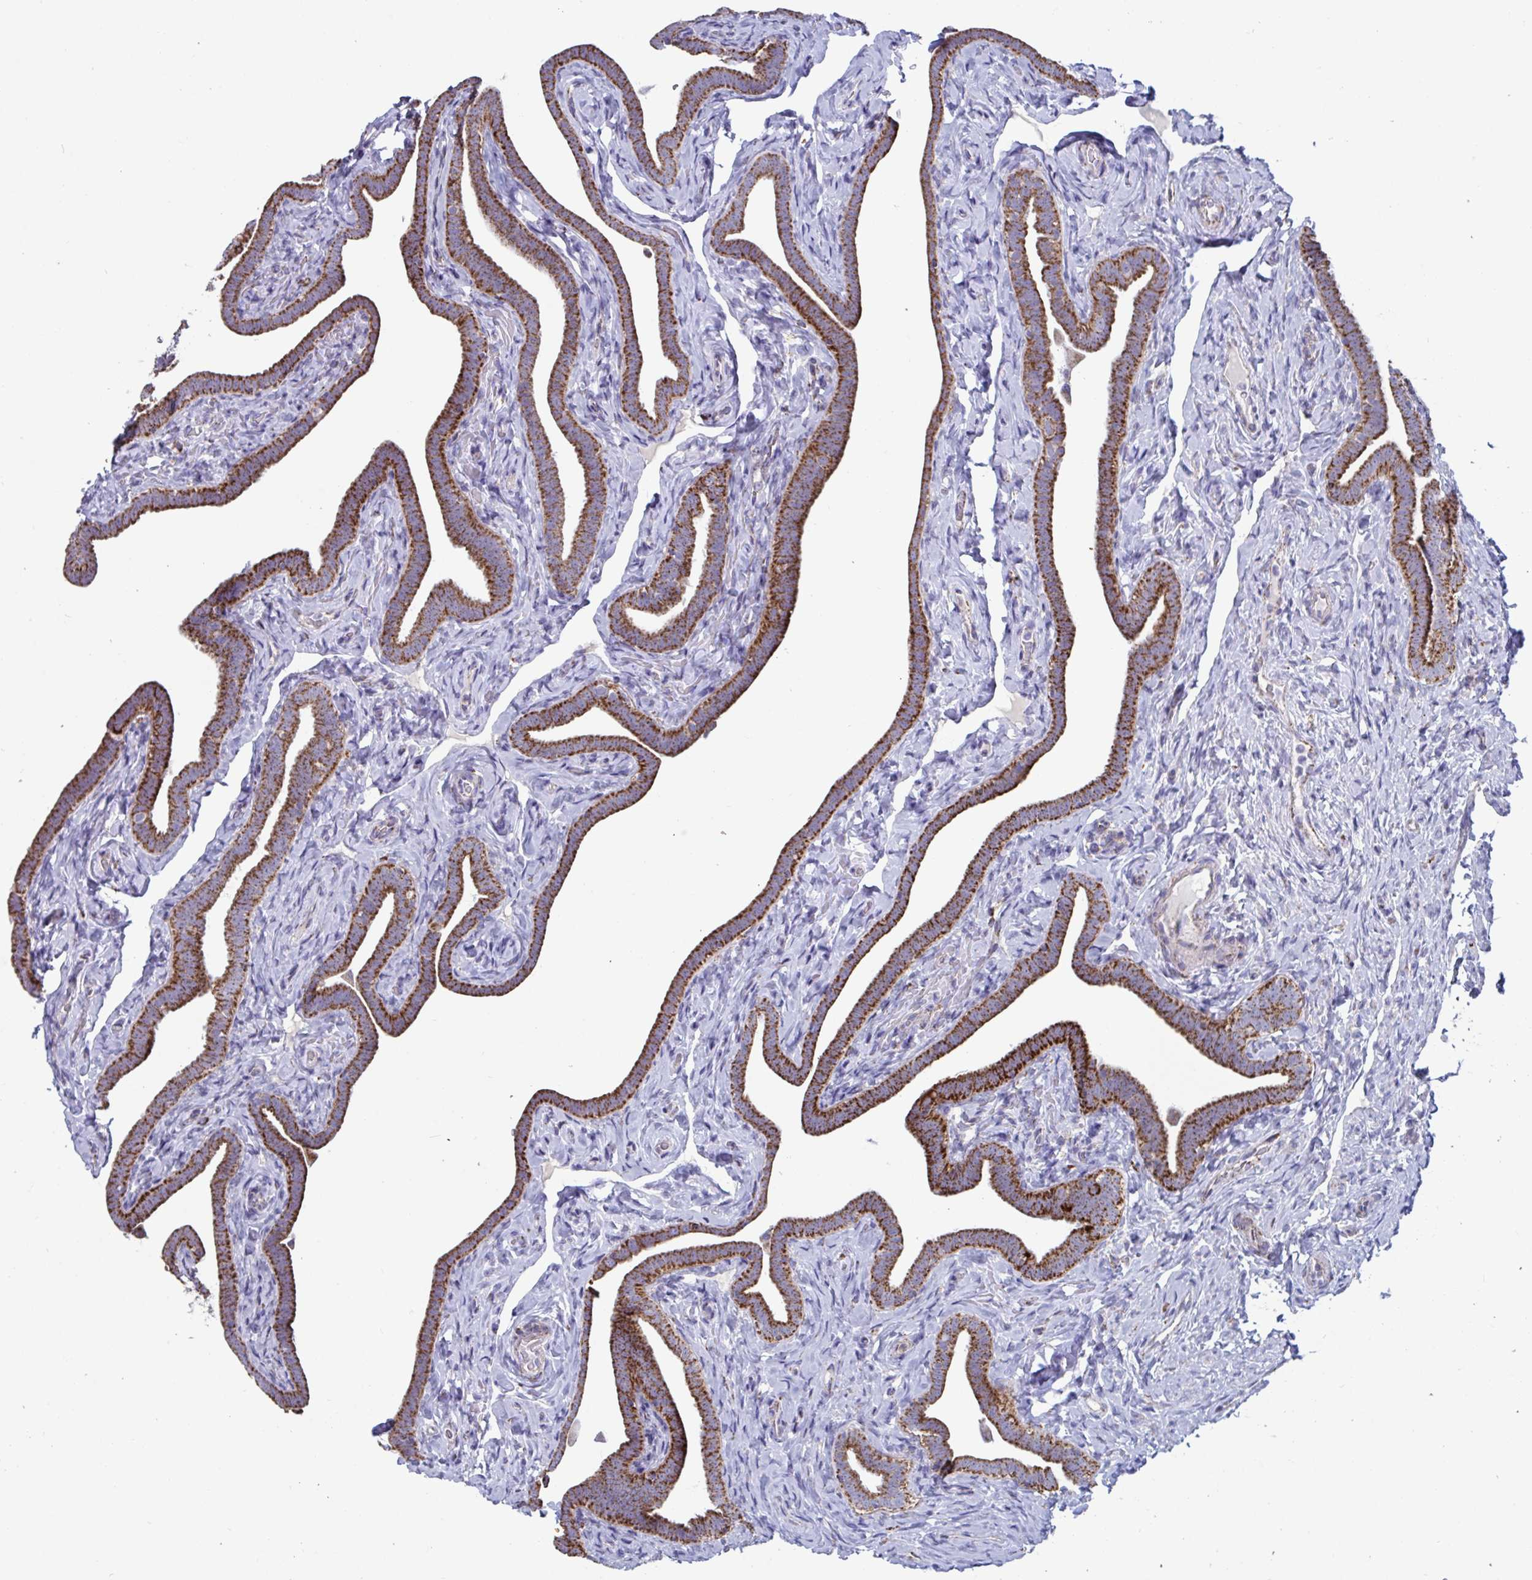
{"staining": {"intensity": "strong", "quantity": ">75%", "location": "cytoplasmic/membranous"}, "tissue": "fallopian tube", "cell_type": "Glandular cells", "image_type": "normal", "snomed": [{"axis": "morphology", "description": "Normal tissue, NOS"}, {"axis": "topography", "description": "Fallopian tube"}], "caption": "A brown stain labels strong cytoplasmic/membranous expression of a protein in glandular cells of normal fallopian tube.", "gene": "BCAT2", "patient": {"sex": "female", "age": 69}}